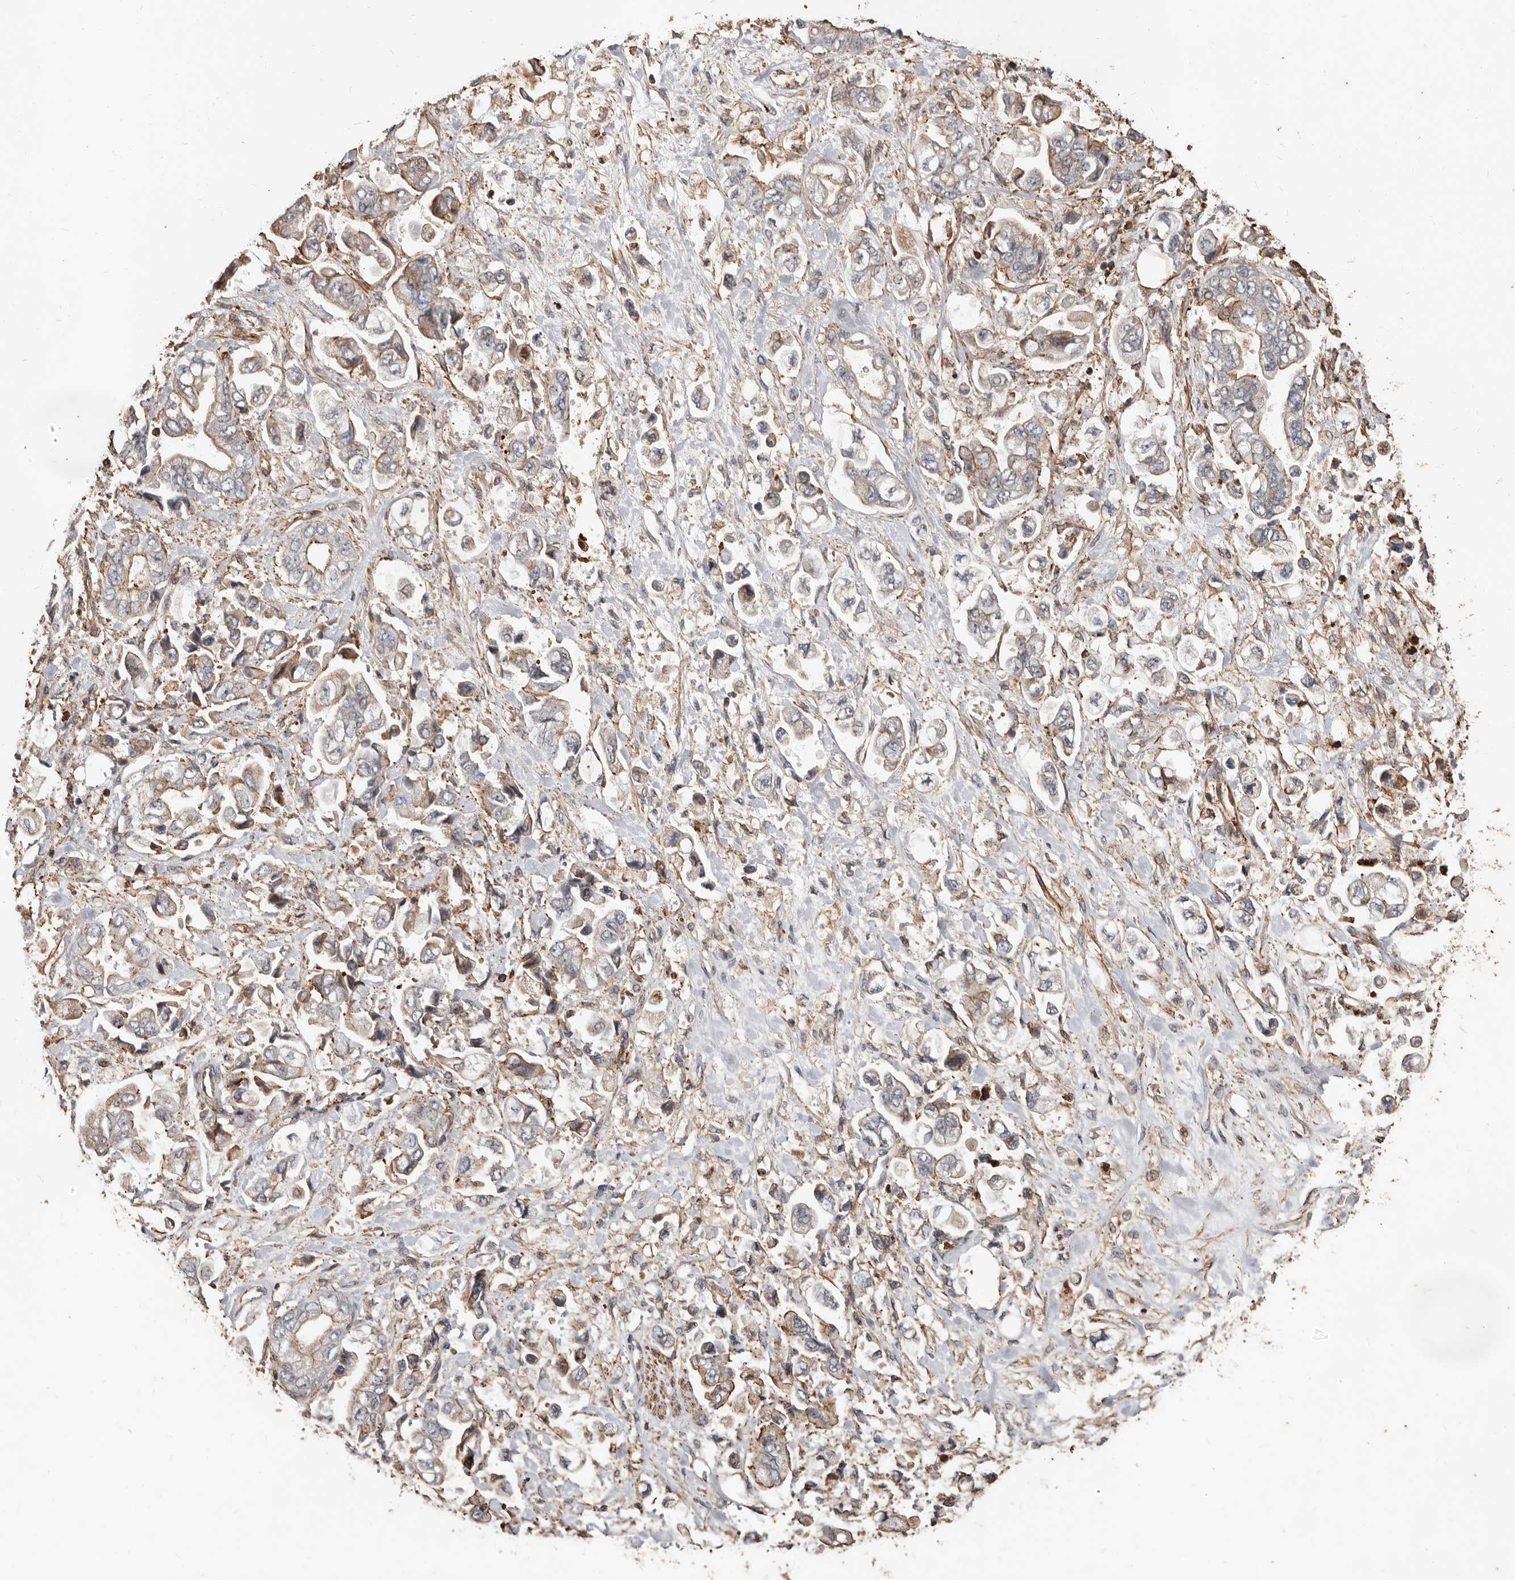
{"staining": {"intensity": "weak", "quantity": ">75%", "location": "cytoplasmic/membranous"}, "tissue": "stomach cancer", "cell_type": "Tumor cells", "image_type": "cancer", "snomed": [{"axis": "morphology", "description": "Normal tissue, NOS"}, {"axis": "morphology", "description": "Adenocarcinoma, NOS"}, {"axis": "topography", "description": "Stomach"}], "caption": "DAB immunohistochemical staining of human stomach cancer (adenocarcinoma) displays weak cytoplasmic/membranous protein staining in approximately >75% of tumor cells.", "gene": "GSK3A", "patient": {"sex": "male", "age": 62}}